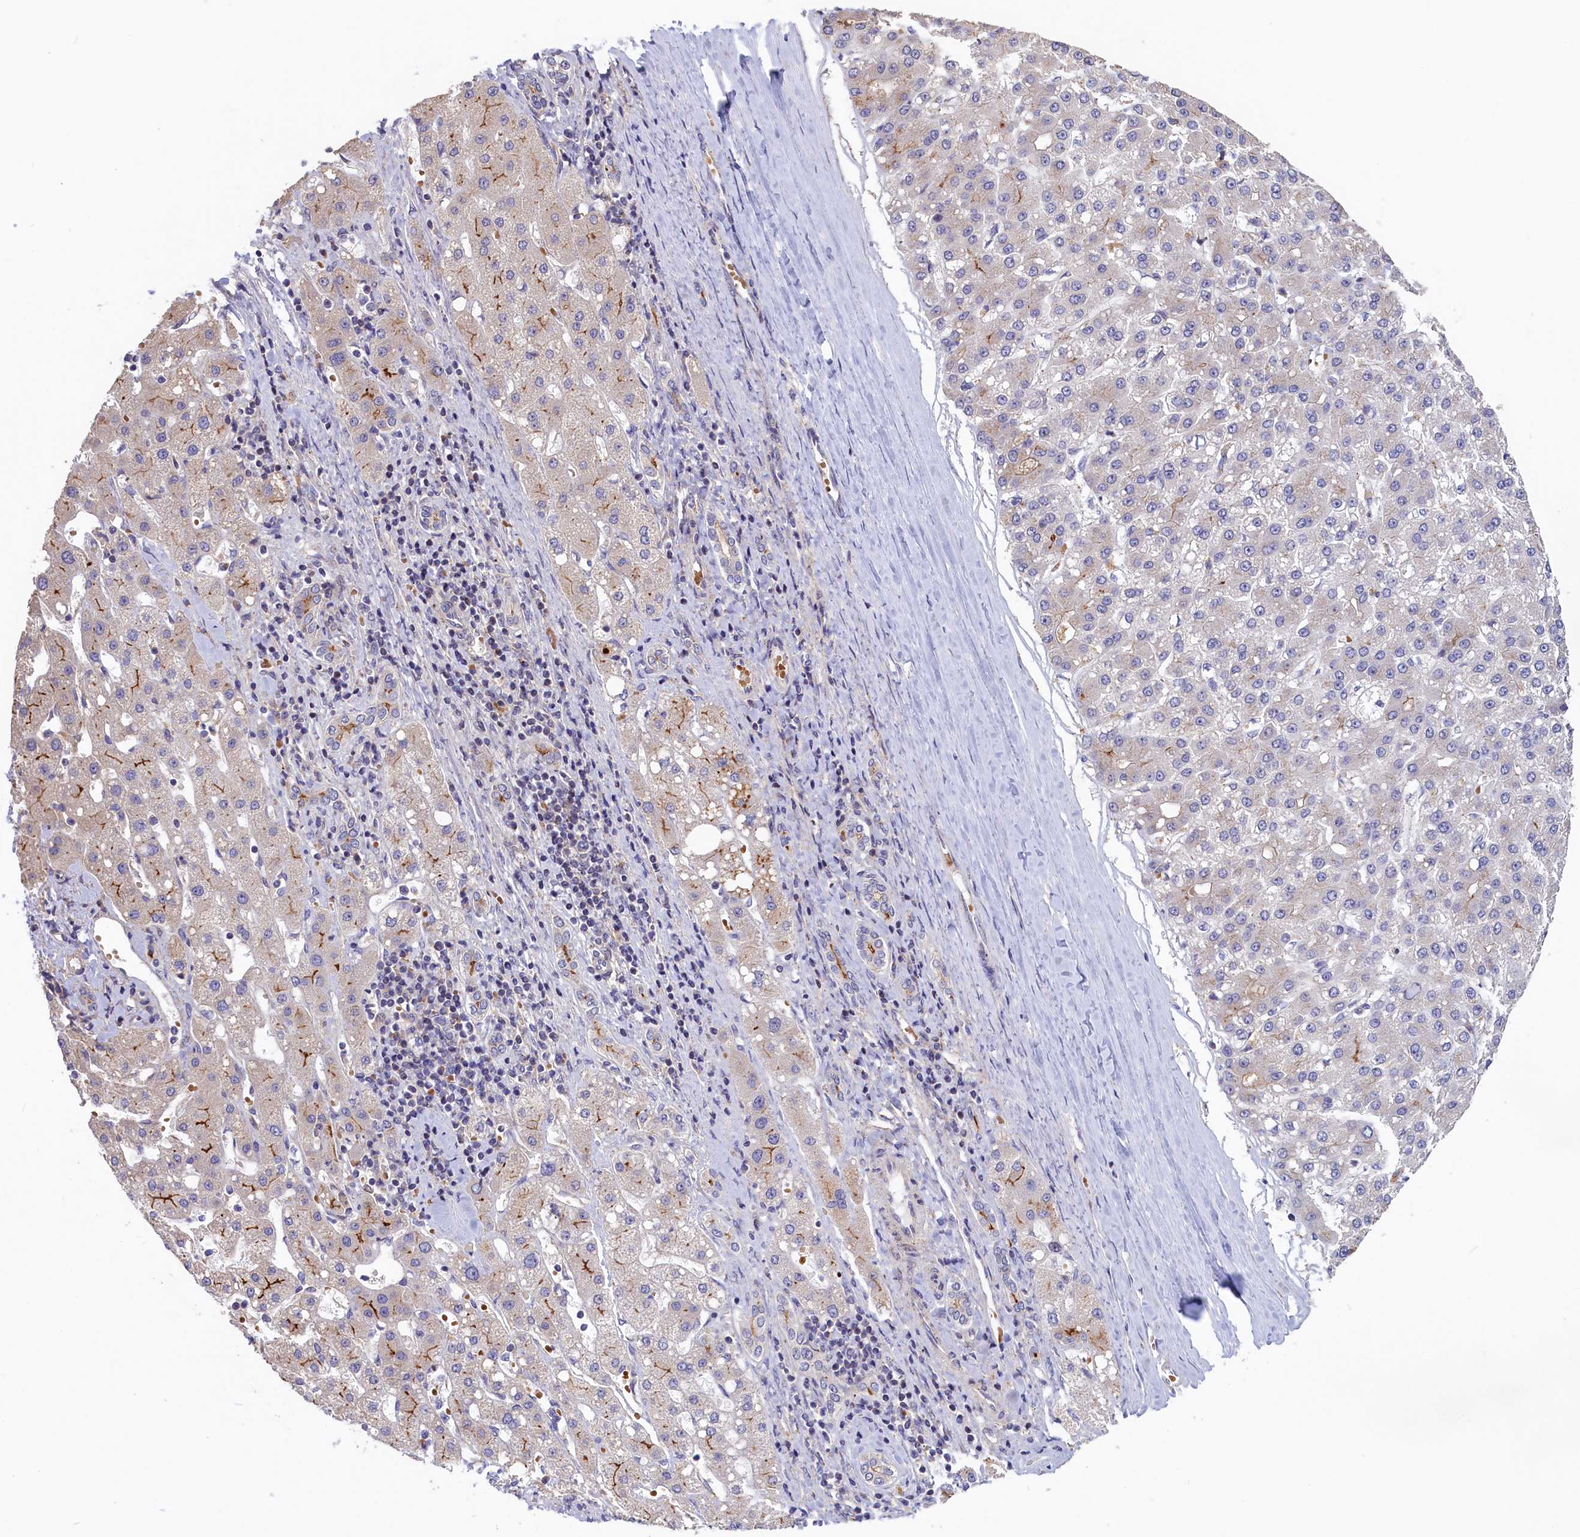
{"staining": {"intensity": "moderate", "quantity": "<25%", "location": "cytoplasmic/membranous"}, "tissue": "liver cancer", "cell_type": "Tumor cells", "image_type": "cancer", "snomed": [{"axis": "morphology", "description": "Carcinoma, Hepatocellular, NOS"}, {"axis": "topography", "description": "Liver"}], "caption": "Protein staining of liver hepatocellular carcinoma tissue shows moderate cytoplasmic/membranous expression in about <25% of tumor cells.", "gene": "HYKK", "patient": {"sex": "male", "age": 67}}